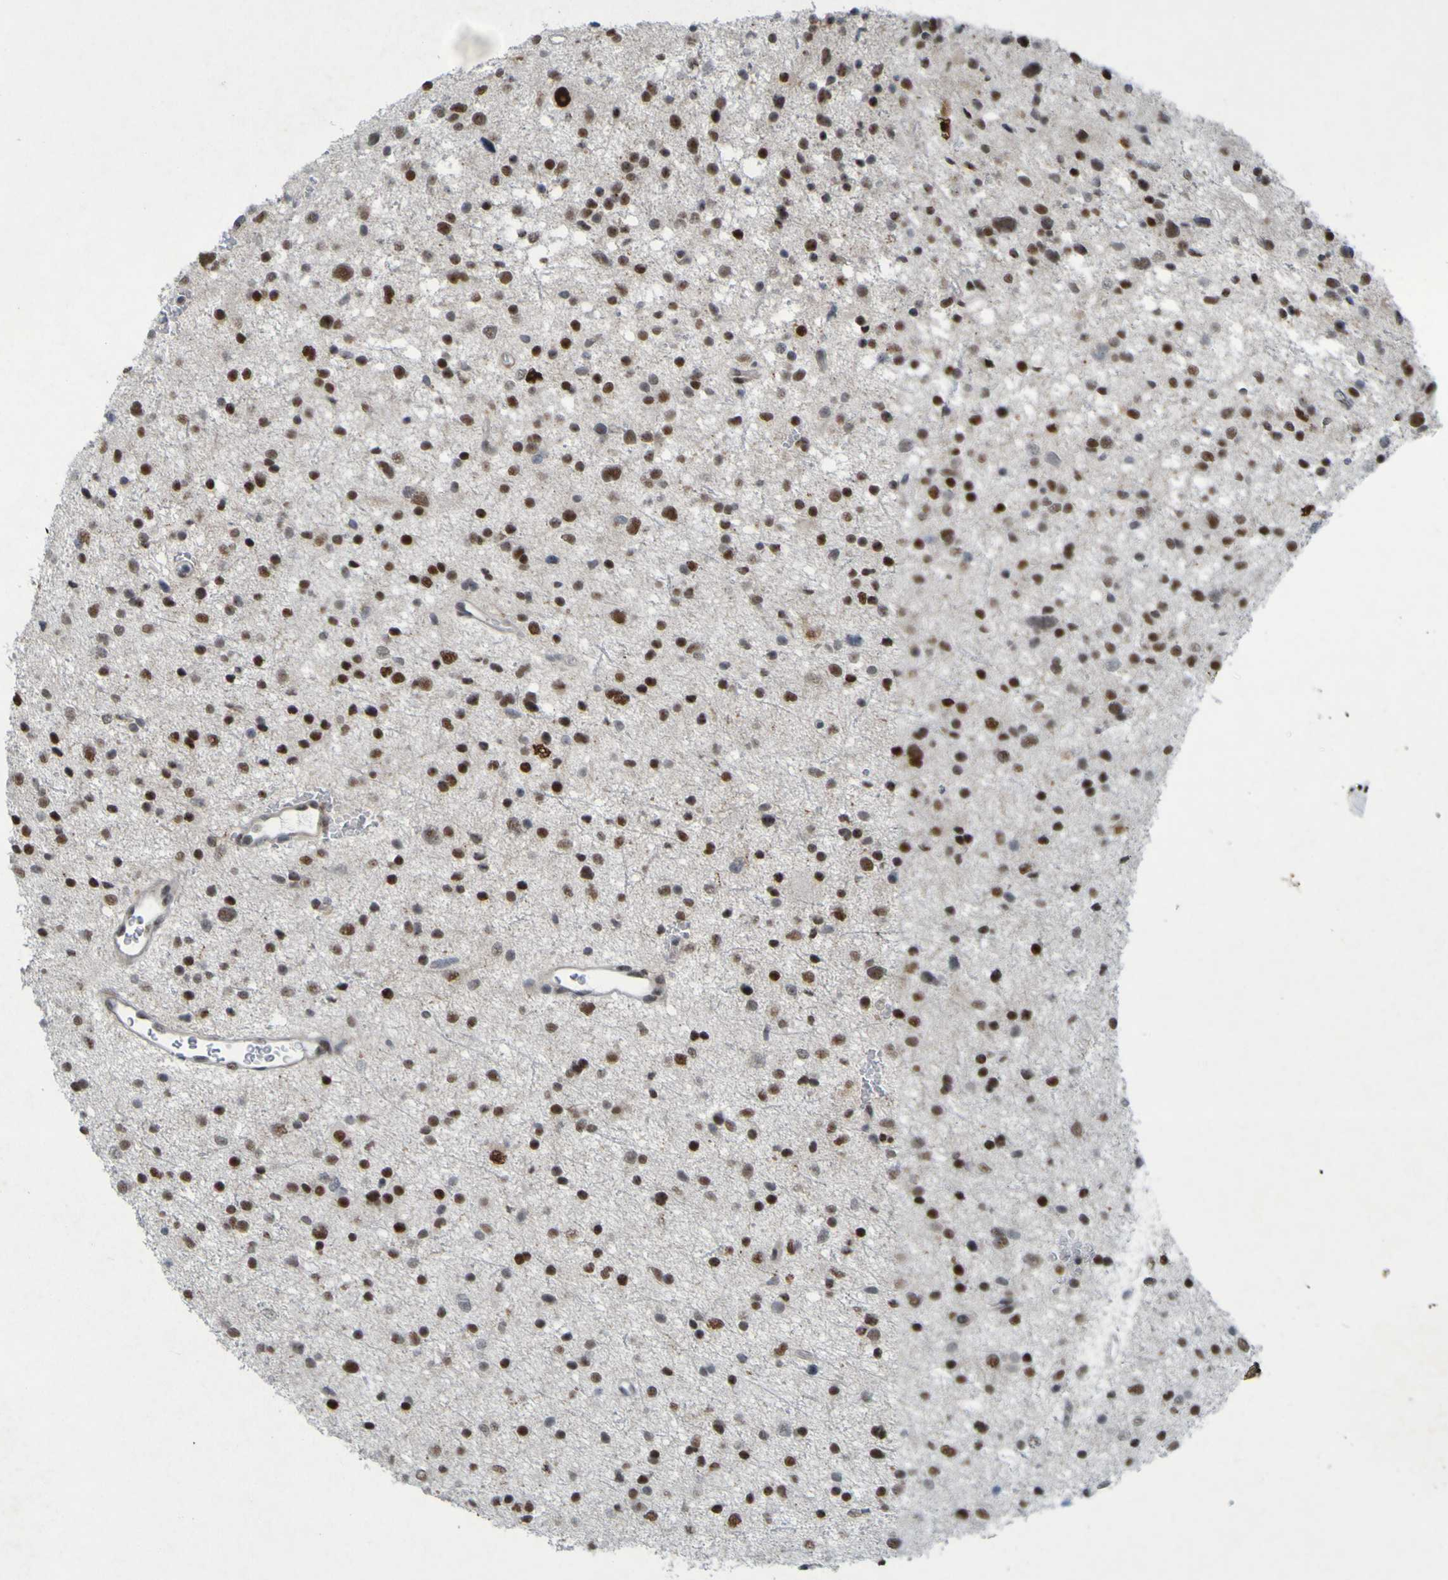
{"staining": {"intensity": "strong", "quantity": ">75%", "location": "nuclear"}, "tissue": "glioma", "cell_type": "Tumor cells", "image_type": "cancer", "snomed": [{"axis": "morphology", "description": "Glioma, malignant, Low grade"}, {"axis": "topography", "description": "Brain"}], "caption": "IHC histopathology image of neoplastic tissue: malignant glioma (low-grade) stained using immunohistochemistry (IHC) demonstrates high levels of strong protein expression localized specifically in the nuclear of tumor cells, appearing as a nuclear brown color.", "gene": "MCPH1", "patient": {"sex": "female", "age": 37}}